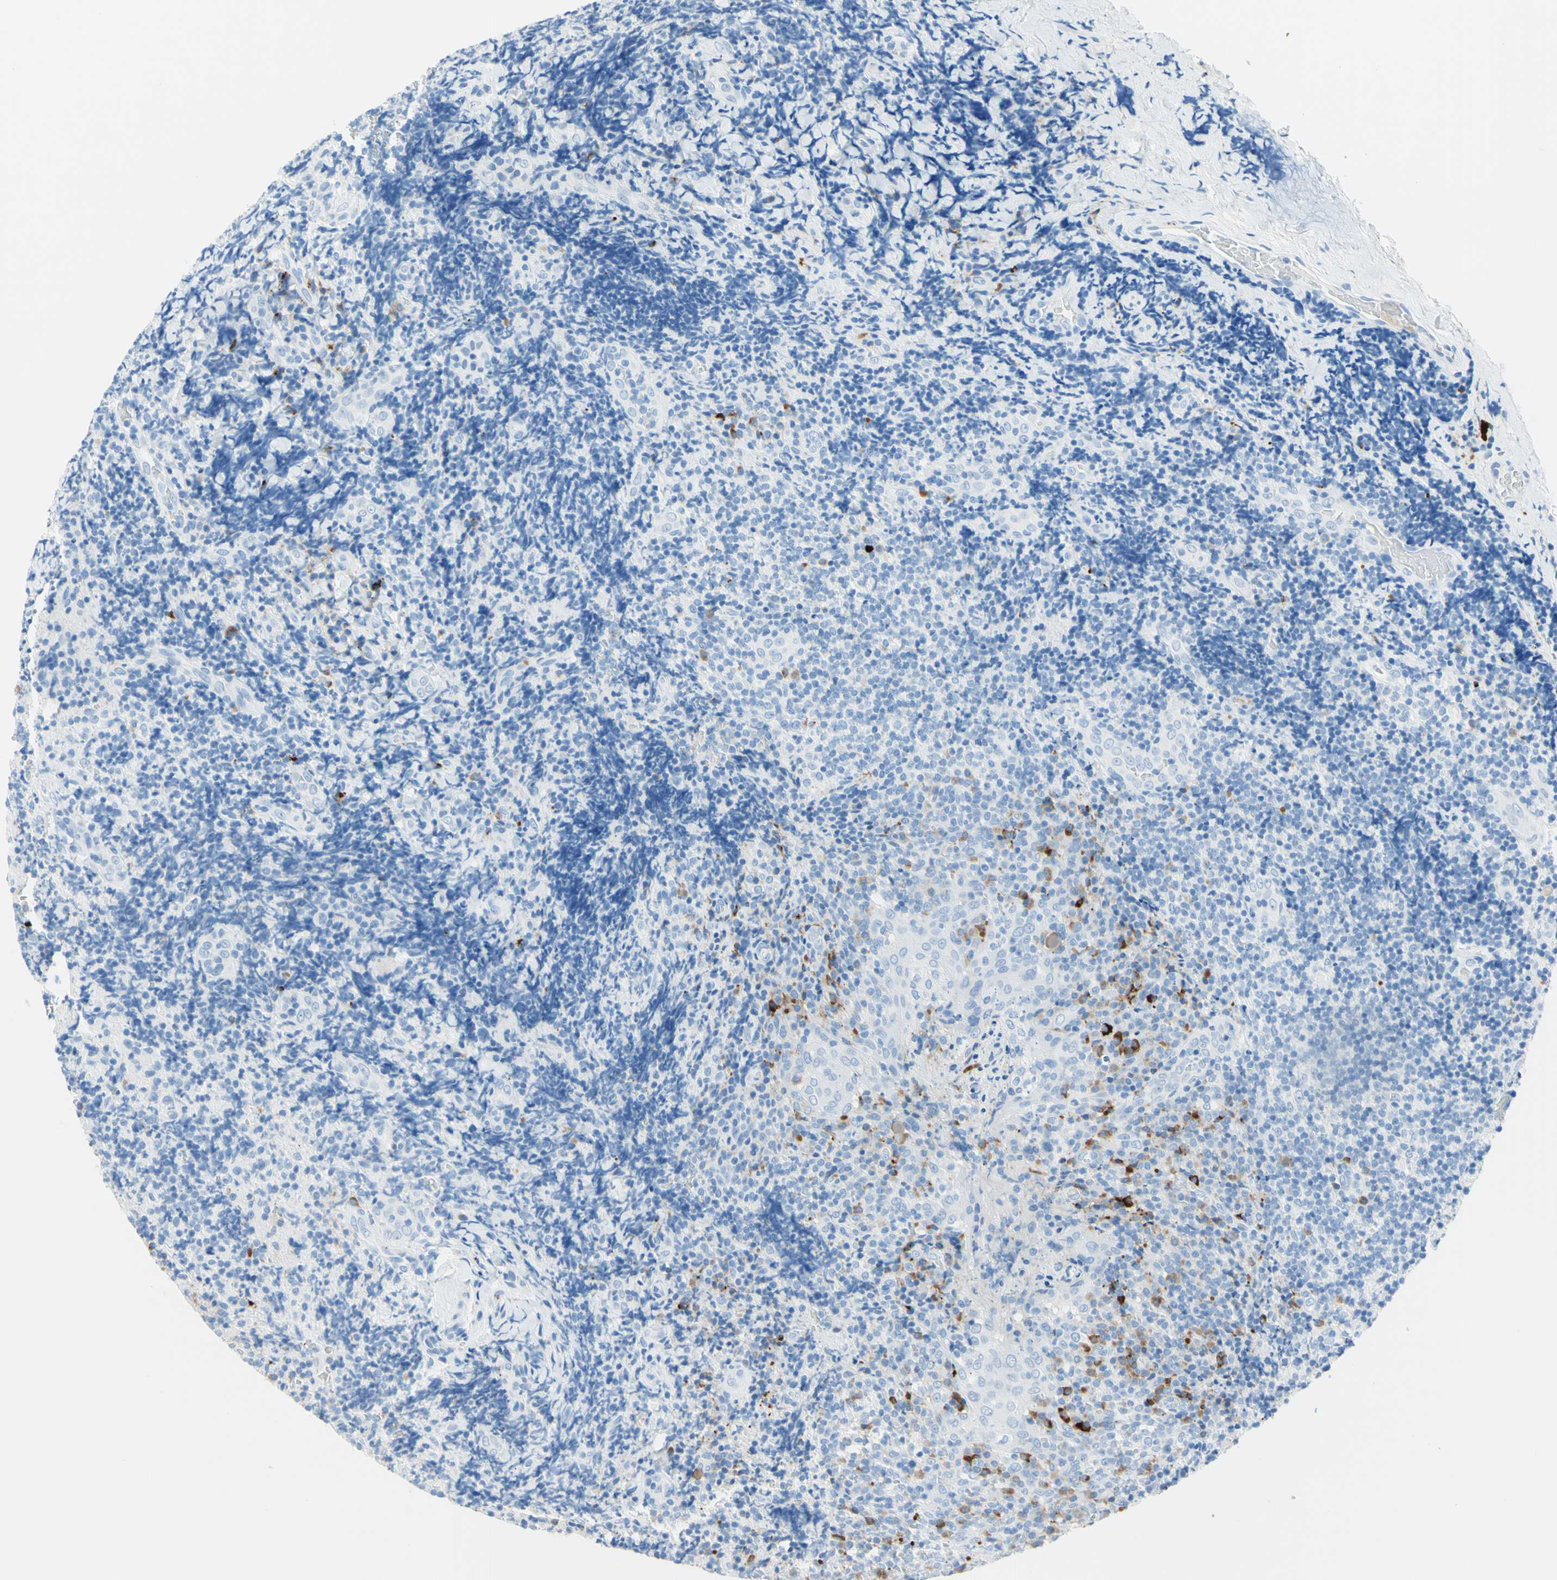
{"staining": {"intensity": "negative", "quantity": "none", "location": "none"}, "tissue": "lymphoma", "cell_type": "Tumor cells", "image_type": "cancer", "snomed": [{"axis": "morphology", "description": "Malignant lymphoma, non-Hodgkin's type, High grade"}, {"axis": "topography", "description": "Tonsil"}], "caption": "IHC image of neoplastic tissue: human high-grade malignant lymphoma, non-Hodgkin's type stained with DAB (3,3'-diaminobenzidine) reveals no significant protein positivity in tumor cells.", "gene": "IL6ST", "patient": {"sex": "female", "age": 36}}